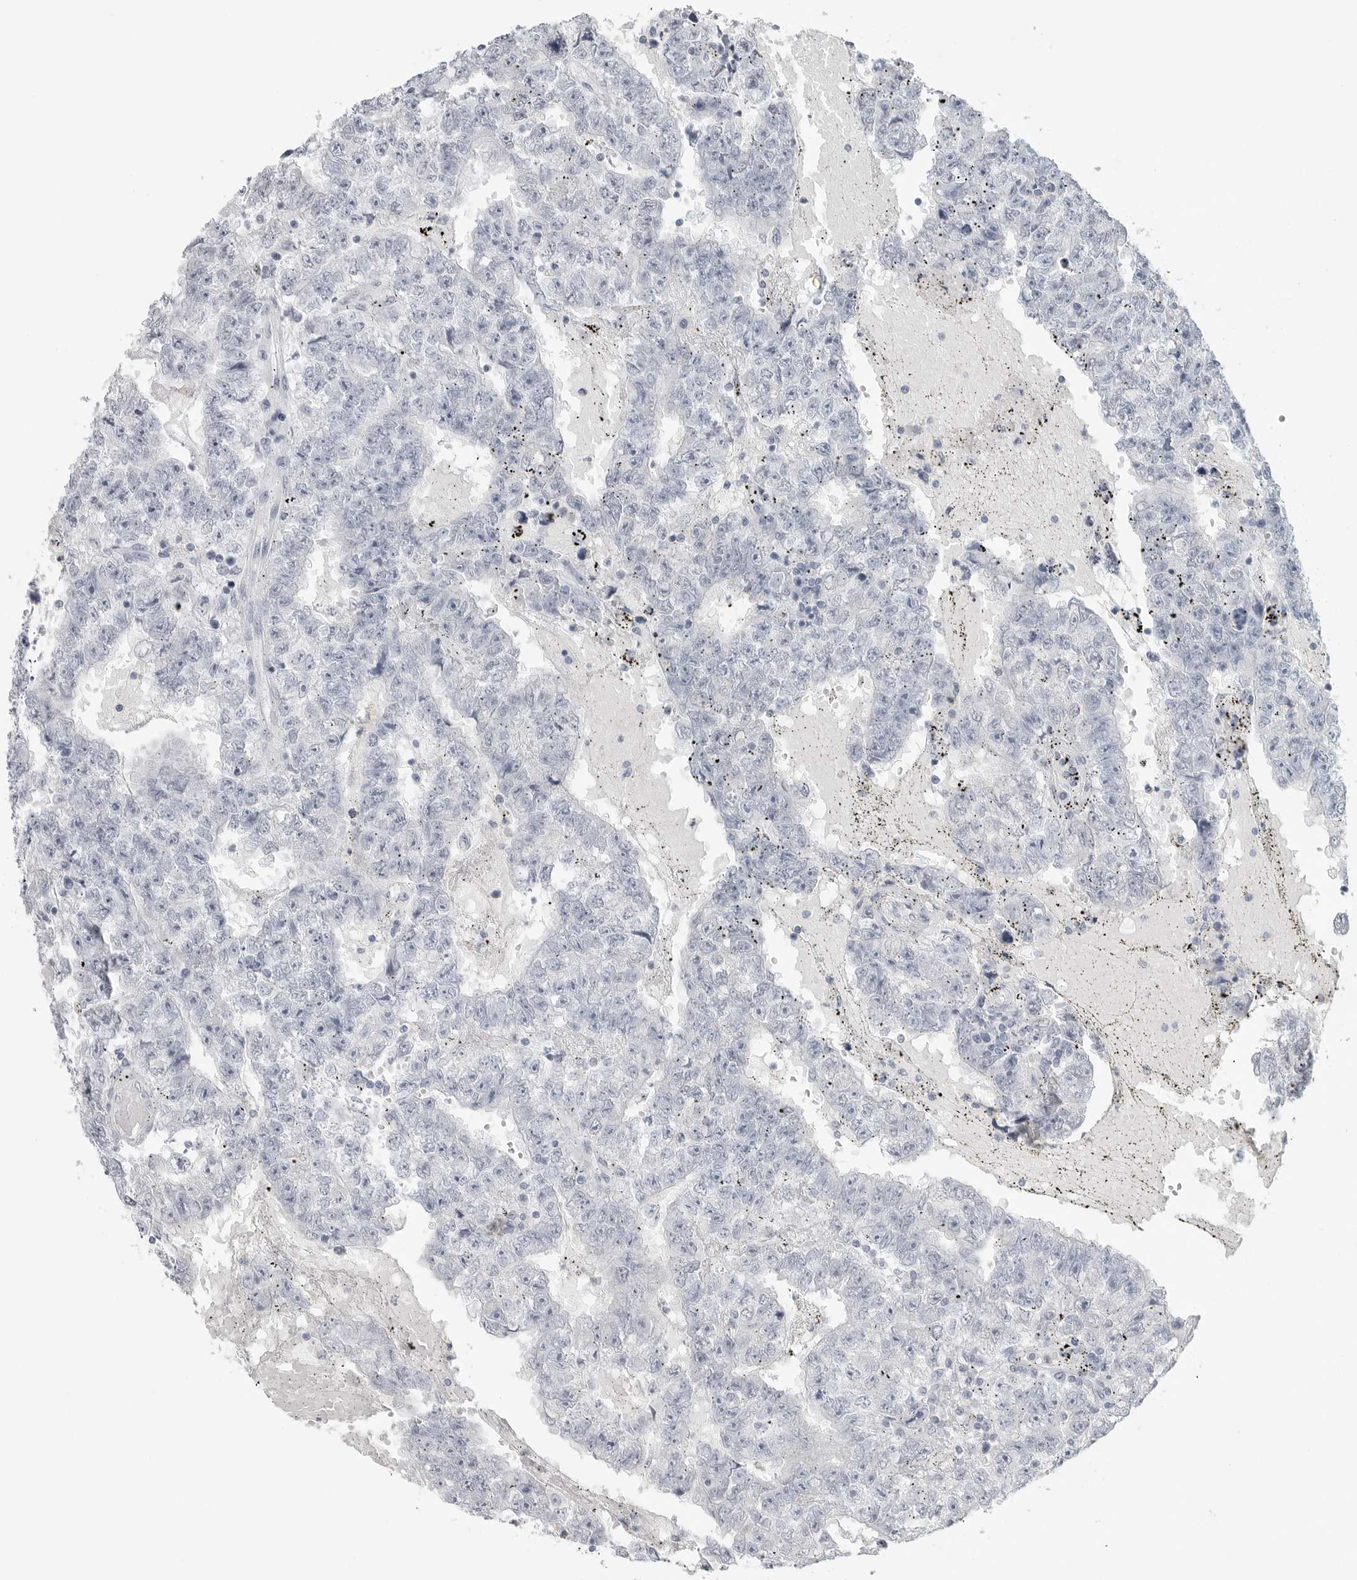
{"staining": {"intensity": "negative", "quantity": "none", "location": "none"}, "tissue": "testis cancer", "cell_type": "Tumor cells", "image_type": "cancer", "snomed": [{"axis": "morphology", "description": "Carcinoma, Embryonal, NOS"}, {"axis": "topography", "description": "Testis"}], "caption": "The image shows no staining of tumor cells in embryonal carcinoma (testis).", "gene": "LY6D", "patient": {"sex": "male", "age": 25}}